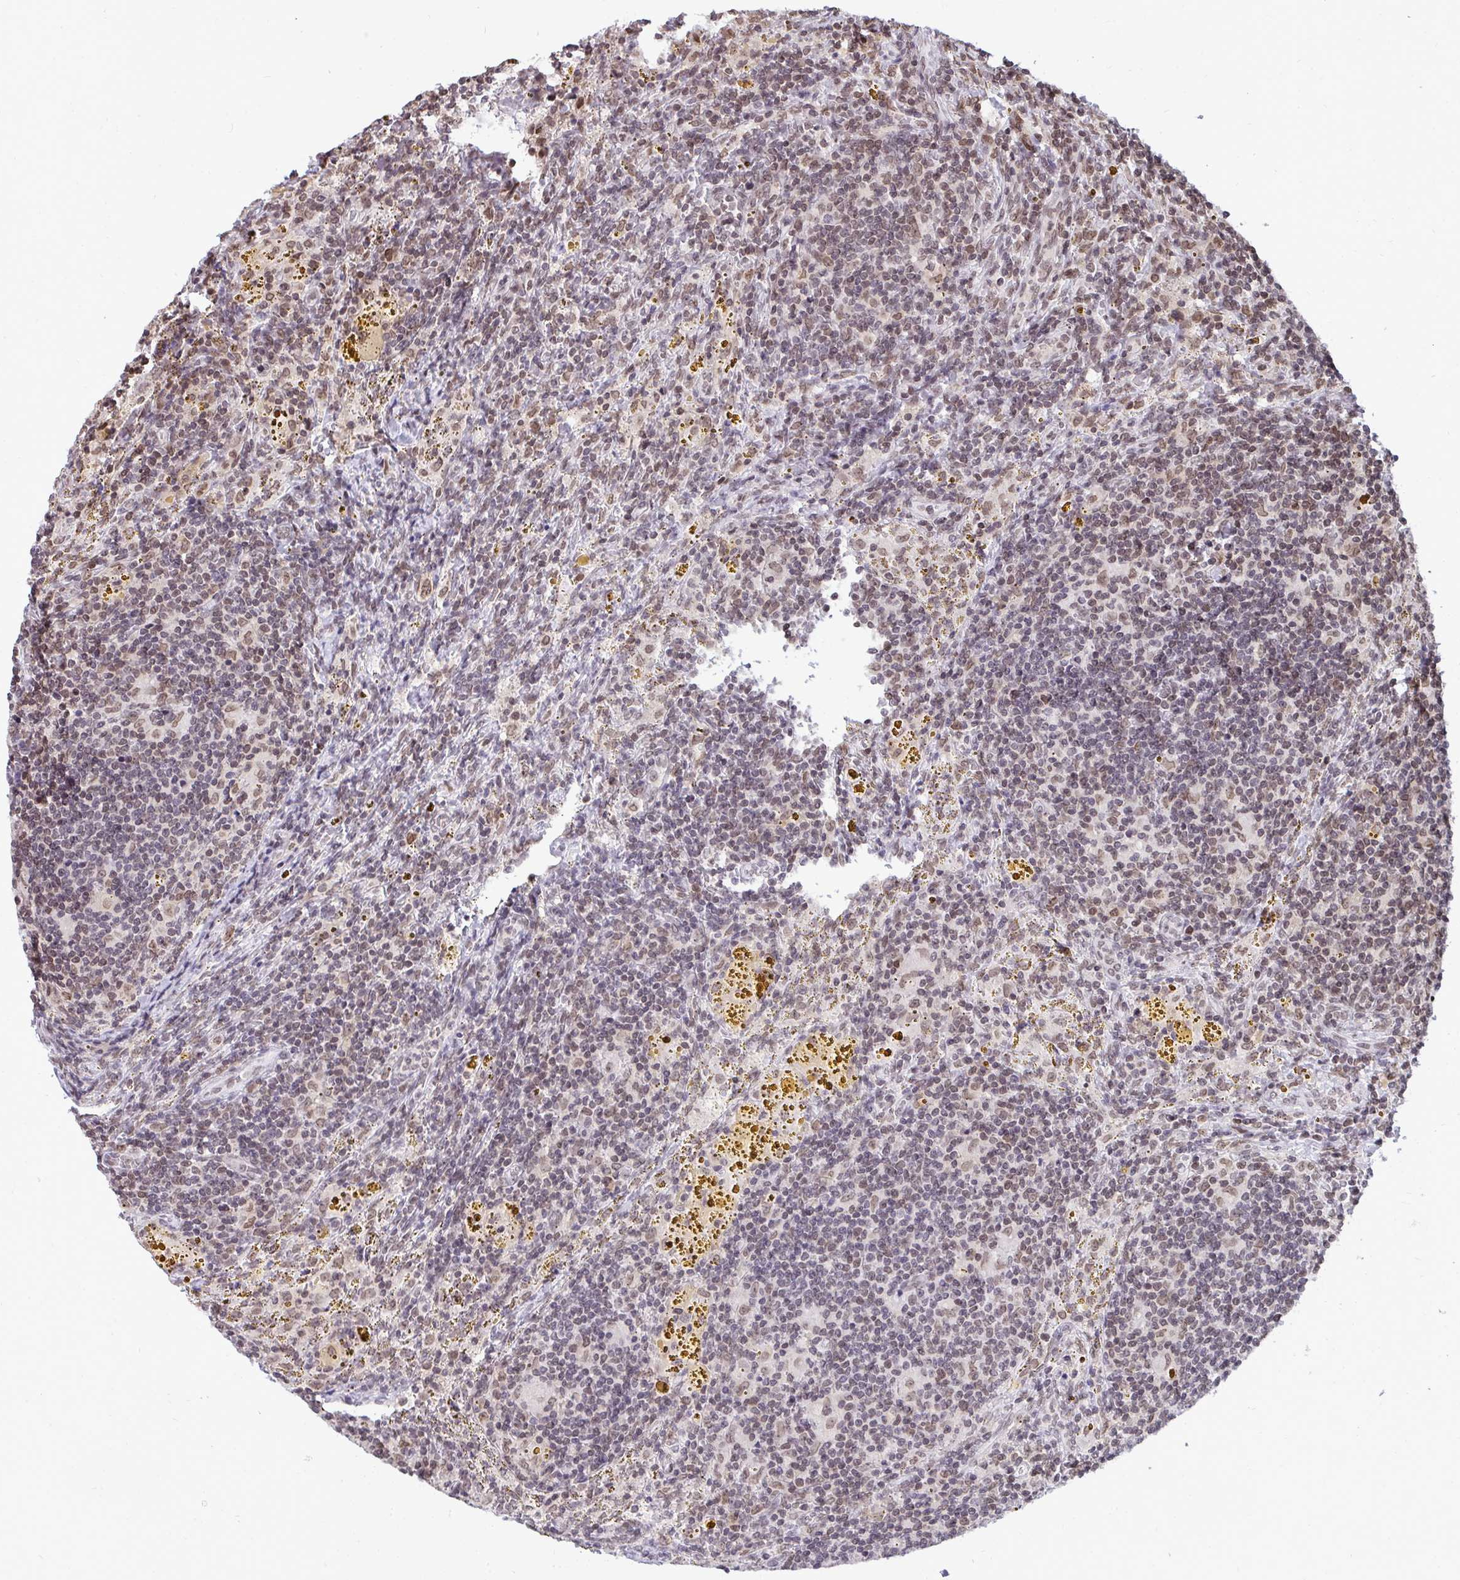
{"staining": {"intensity": "weak", "quantity": "<25%", "location": "nuclear"}, "tissue": "lymphoma", "cell_type": "Tumor cells", "image_type": "cancer", "snomed": [{"axis": "morphology", "description": "Malignant lymphoma, non-Hodgkin's type, Low grade"}, {"axis": "topography", "description": "Spleen"}], "caption": "High magnification brightfield microscopy of malignant lymphoma, non-Hodgkin's type (low-grade) stained with DAB (3,3'-diaminobenzidine) (brown) and counterstained with hematoxylin (blue): tumor cells show no significant expression. (DAB immunohistochemistry with hematoxylin counter stain).", "gene": "JPT1", "patient": {"sex": "female", "age": 70}}